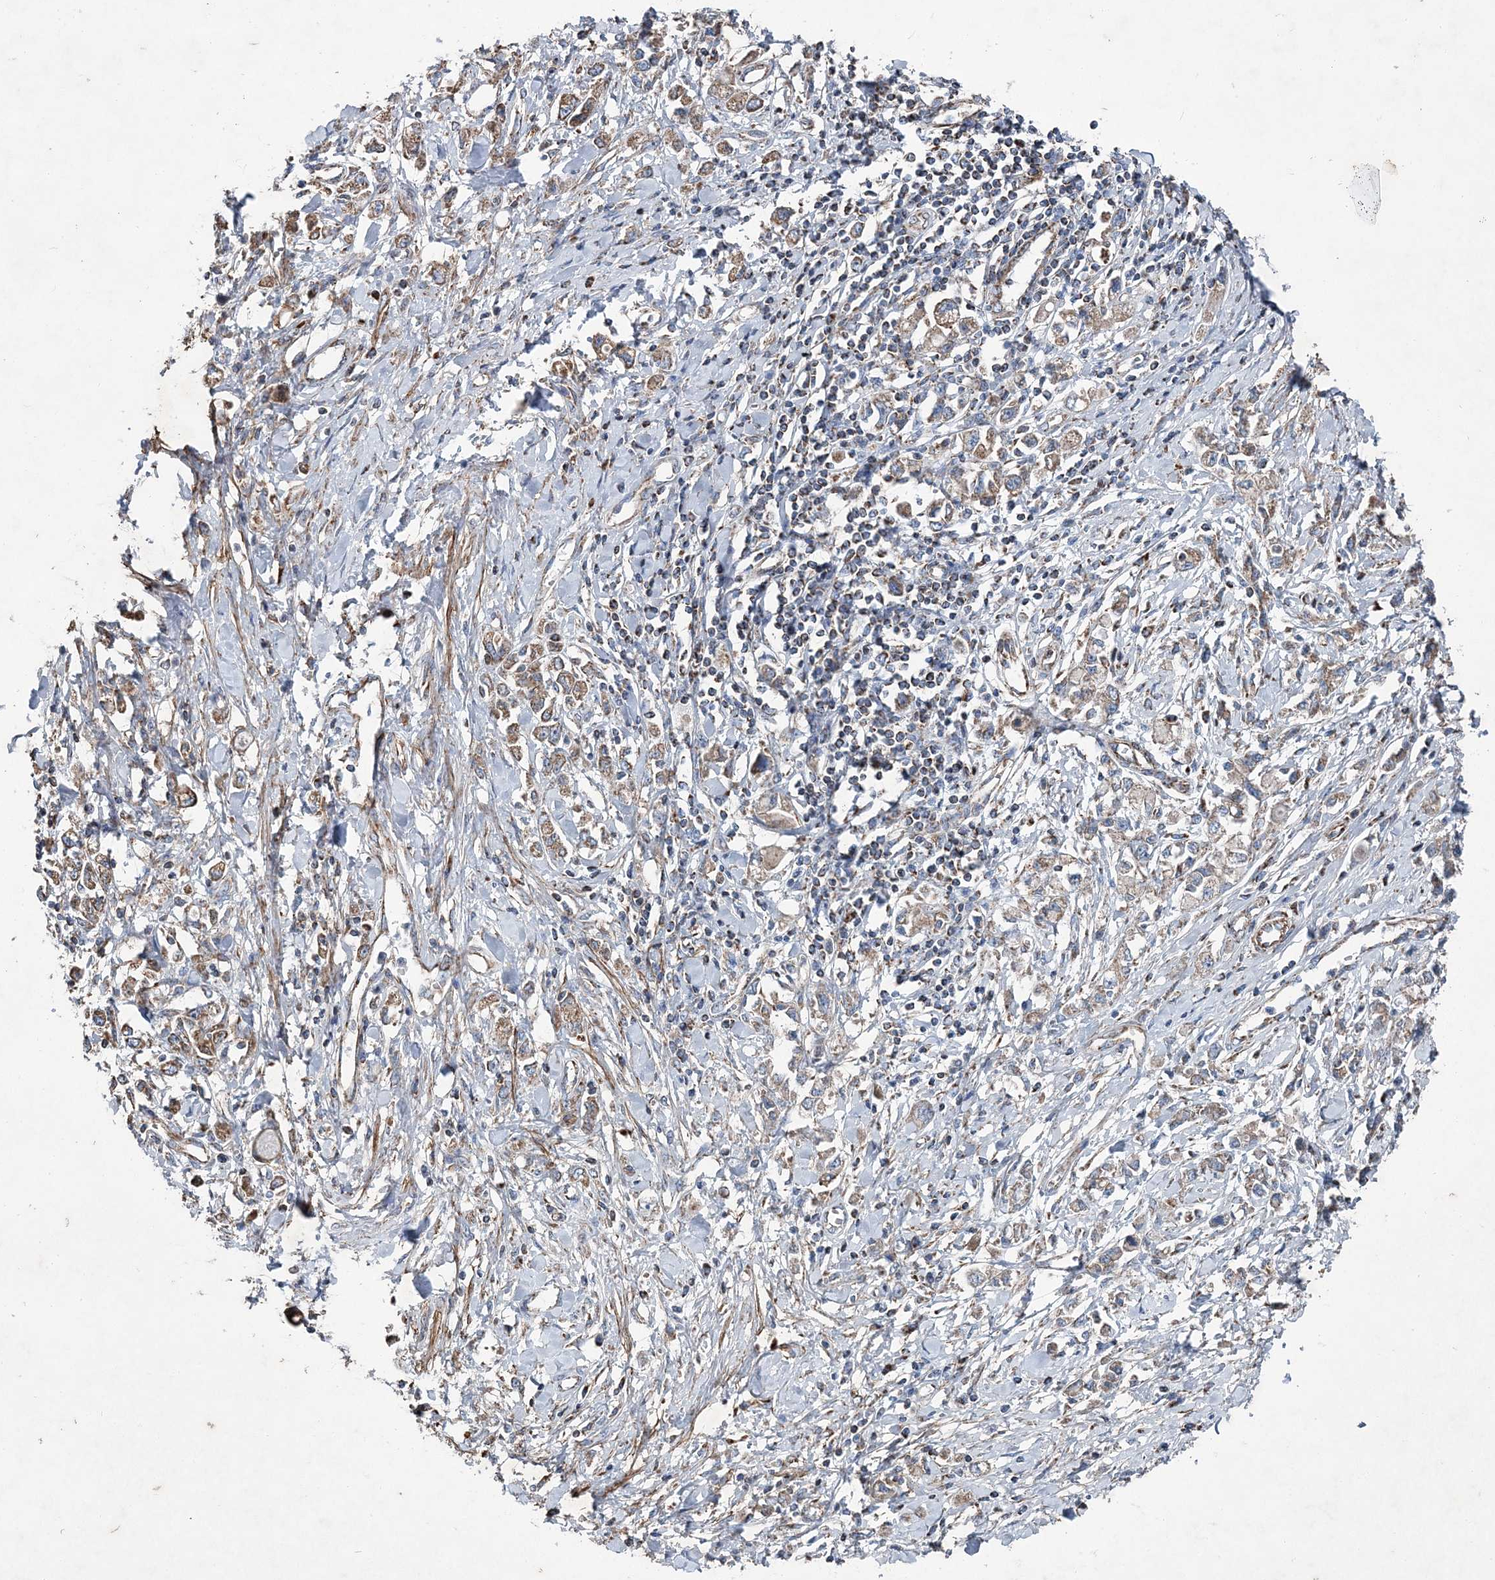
{"staining": {"intensity": "moderate", "quantity": "25%-75%", "location": "cytoplasmic/membranous"}, "tissue": "stomach cancer", "cell_type": "Tumor cells", "image_type": "cancer", "snomed": [{"axis": "morphology", "description": "Adenocarcinoma, NOS"}, {"axis": "topography", "description": "Stomach"}], "caption": "The histopathology image shows immunohistochemical staining of stomach adenocarcinoma. There is moderate cytoplasmic/membranous staining is present in about 25%-75% of tumor cells.", "gene": "SPAG16", "patient": {"sex": "female", "age": 76}}